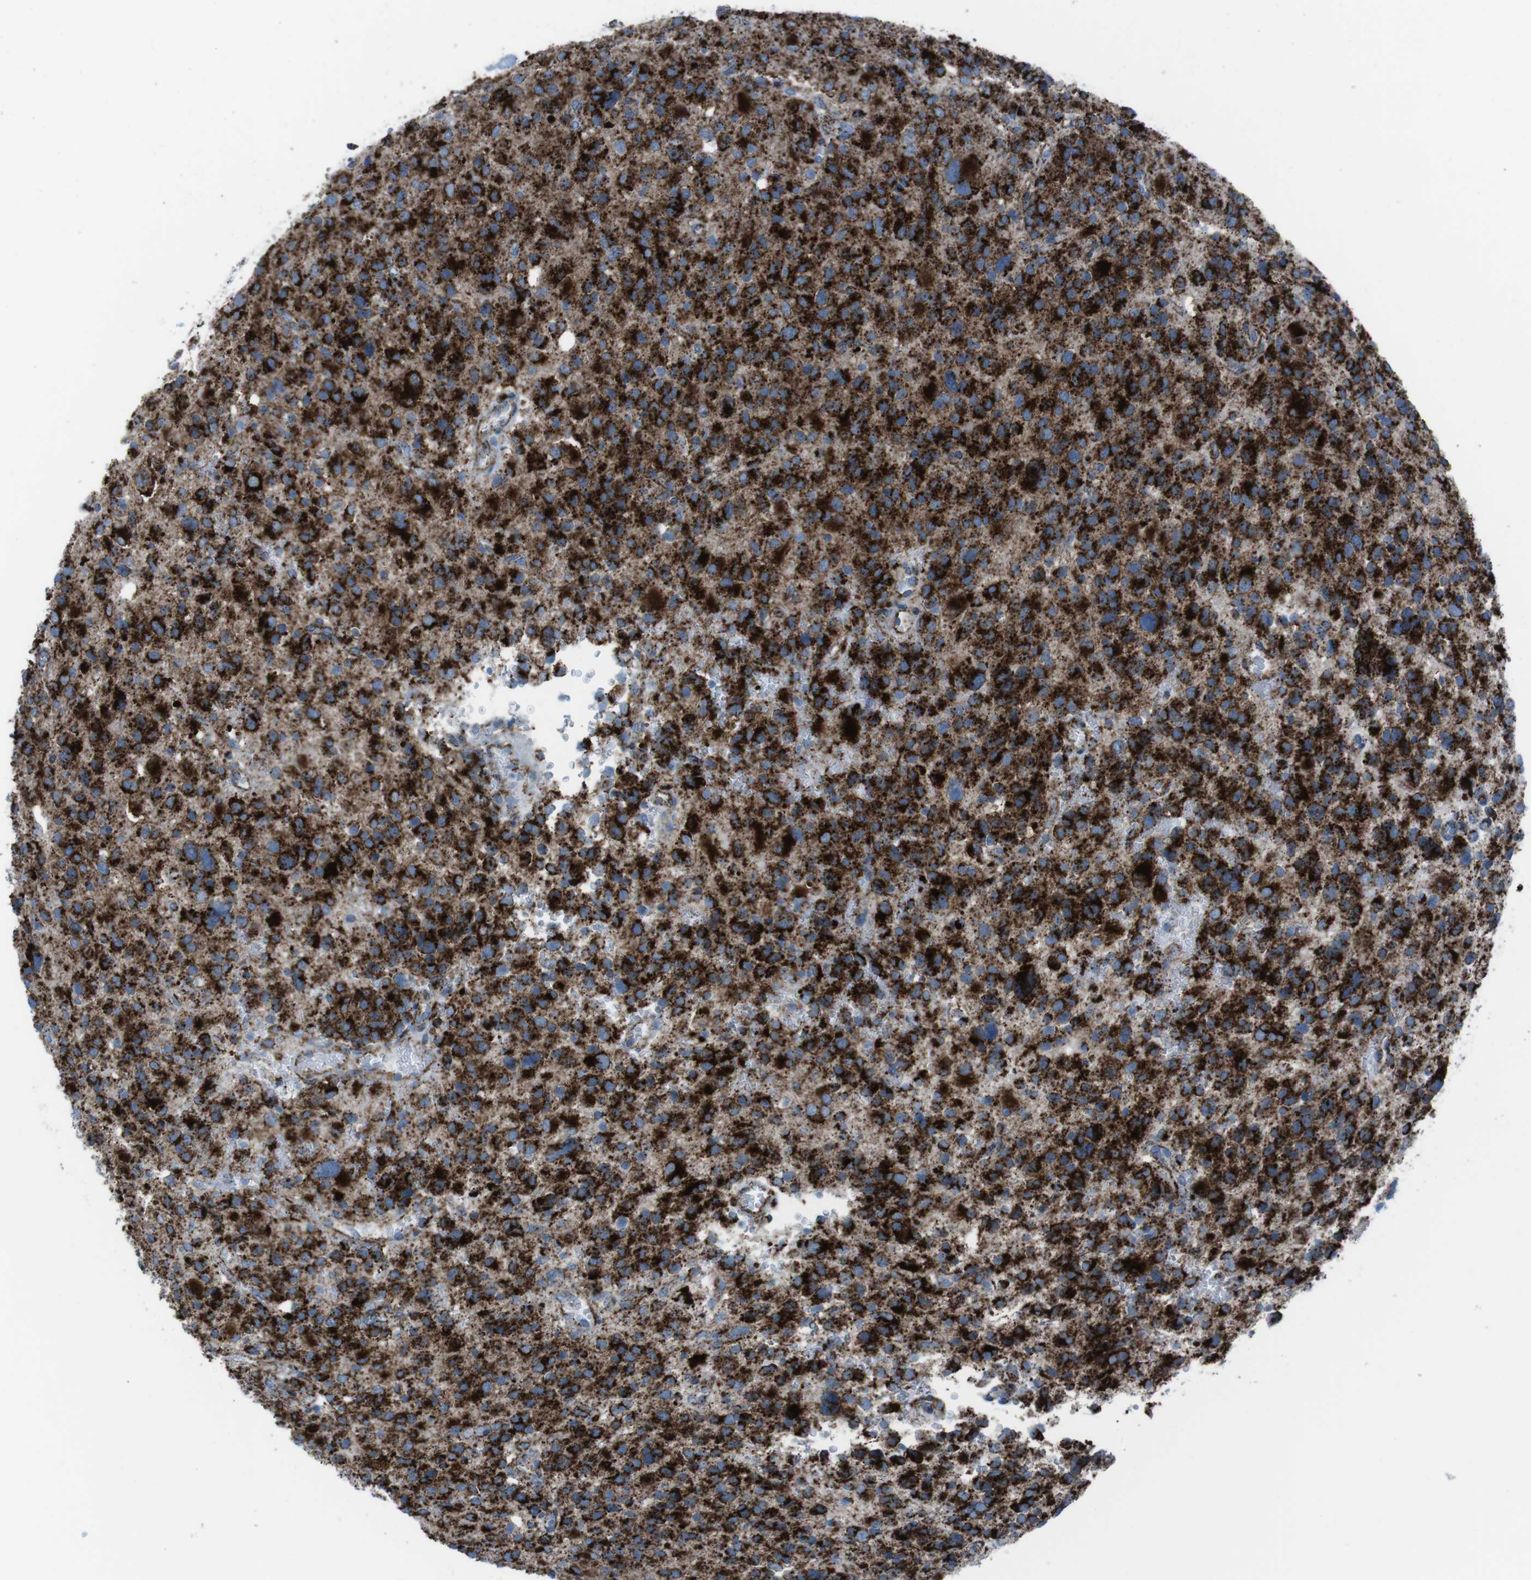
{"staining": {"intensity": "strong", "quantity": ">75%", "location": "cytoplasmic/membranous"}, "tissue": "glioma", "cell_type": "Tumor cells", "image_type": "cancer", "snomed": [{"axis": "morphology", "description": "Glioma, malignant, High grade"}, {"axis": "topography", "description": "Brain"}], "caption": "Immunohistochemistry (IHC) (DAB (3,3'-diaminobenzidine)) staining of glioma exhibits strong cytoplasmic/membranous protein staining in approximately >75% of tumor cells.", "gene": "SCARB2", "patient": {"sex": "male", "age": 48}}